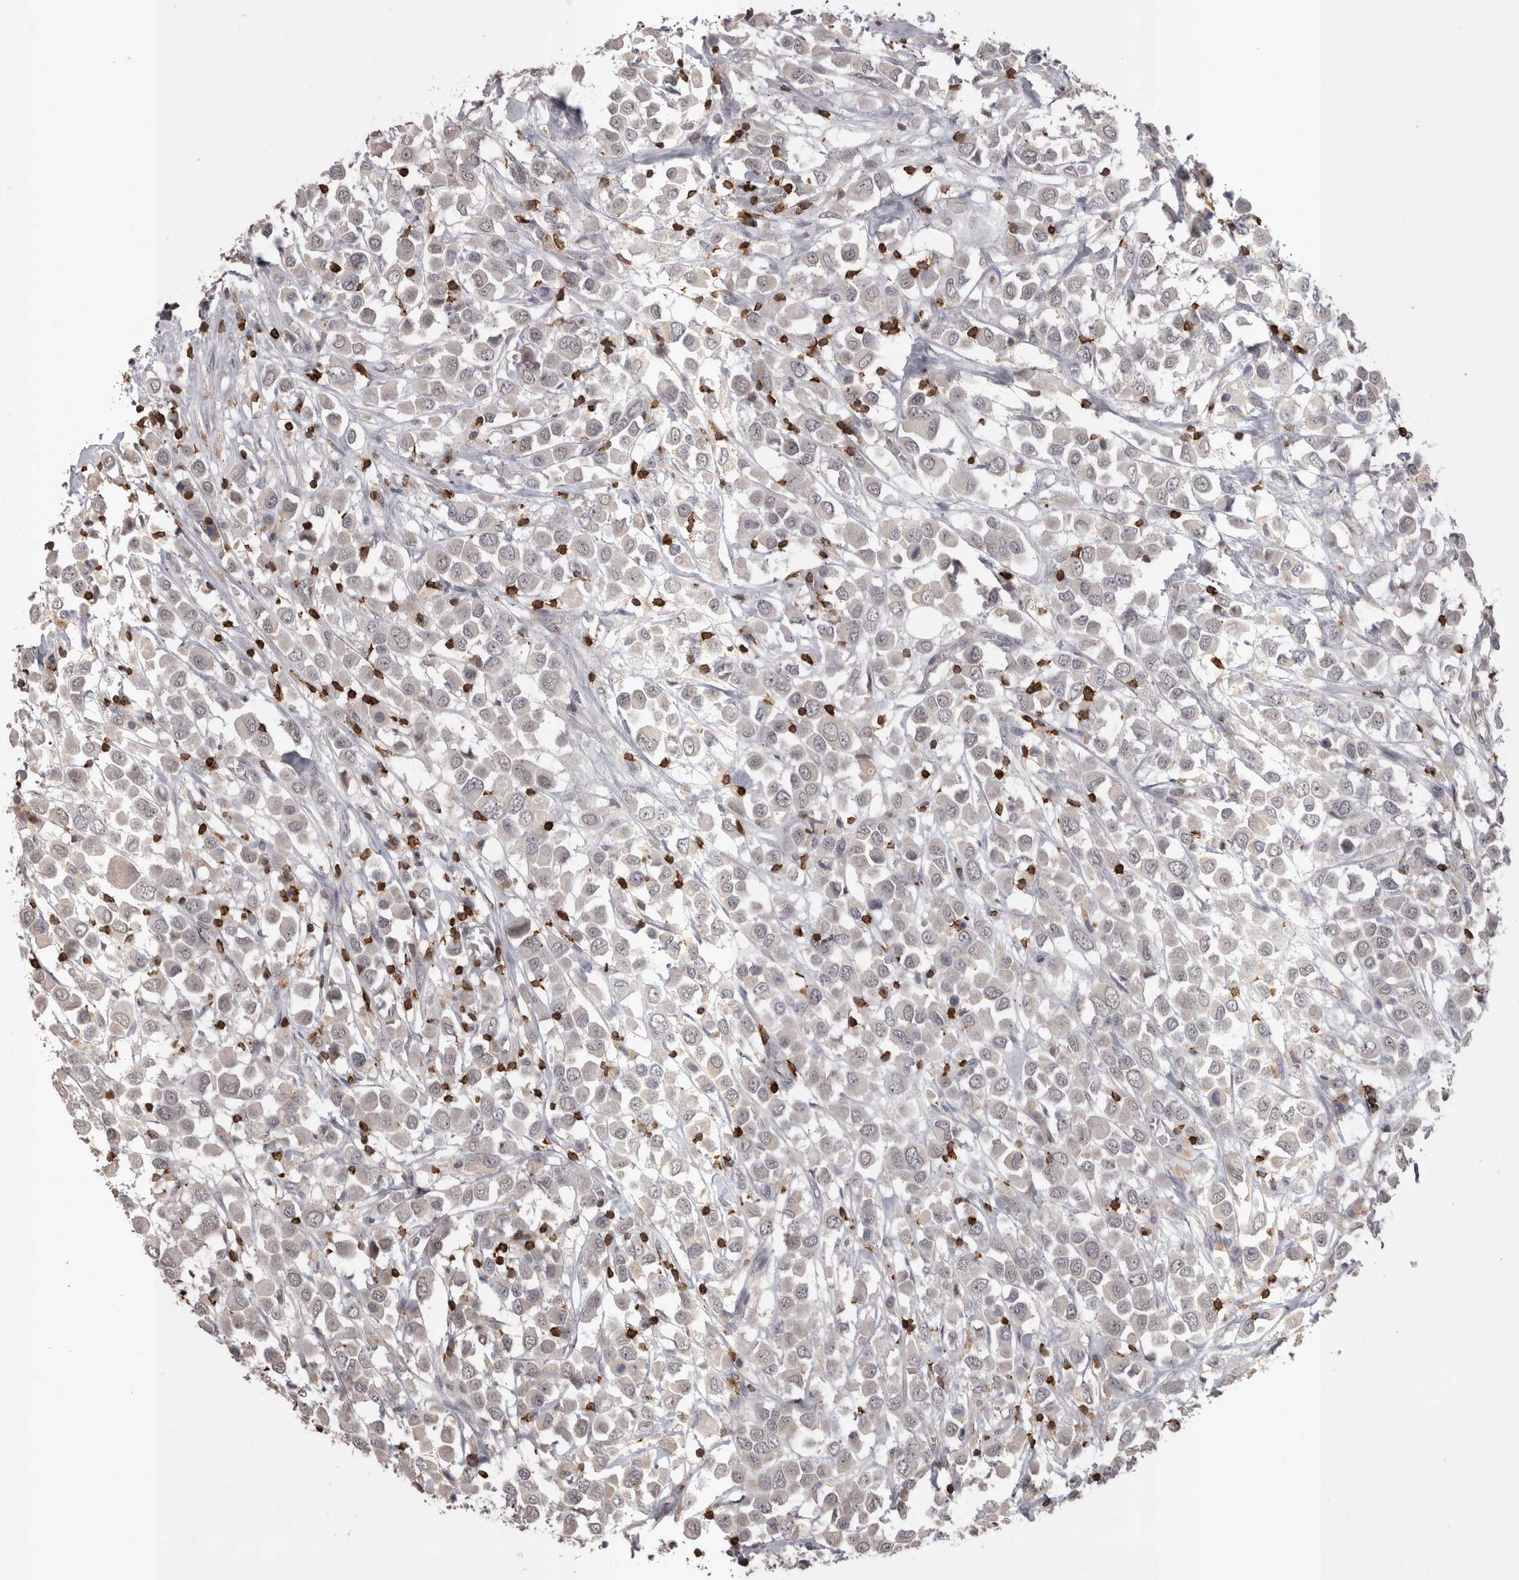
{"staining": {"intensity": "negative", "quantity": "none", "location": "none"}, "tissue": "breast cancer", "cell_type": "Tumor cells", "image_type": "cancer", "snomed": [{"axis": "morphology", "description": "Duct carcinoma"}, {"axis": "topography", "description": "Breast"}], "caption": "A photomicrograph of breast cancer stained for a protein displays no brown staining in tumor cells.", "gene": "SKAP1", "patient": {"sex": "female", "age": 61}}